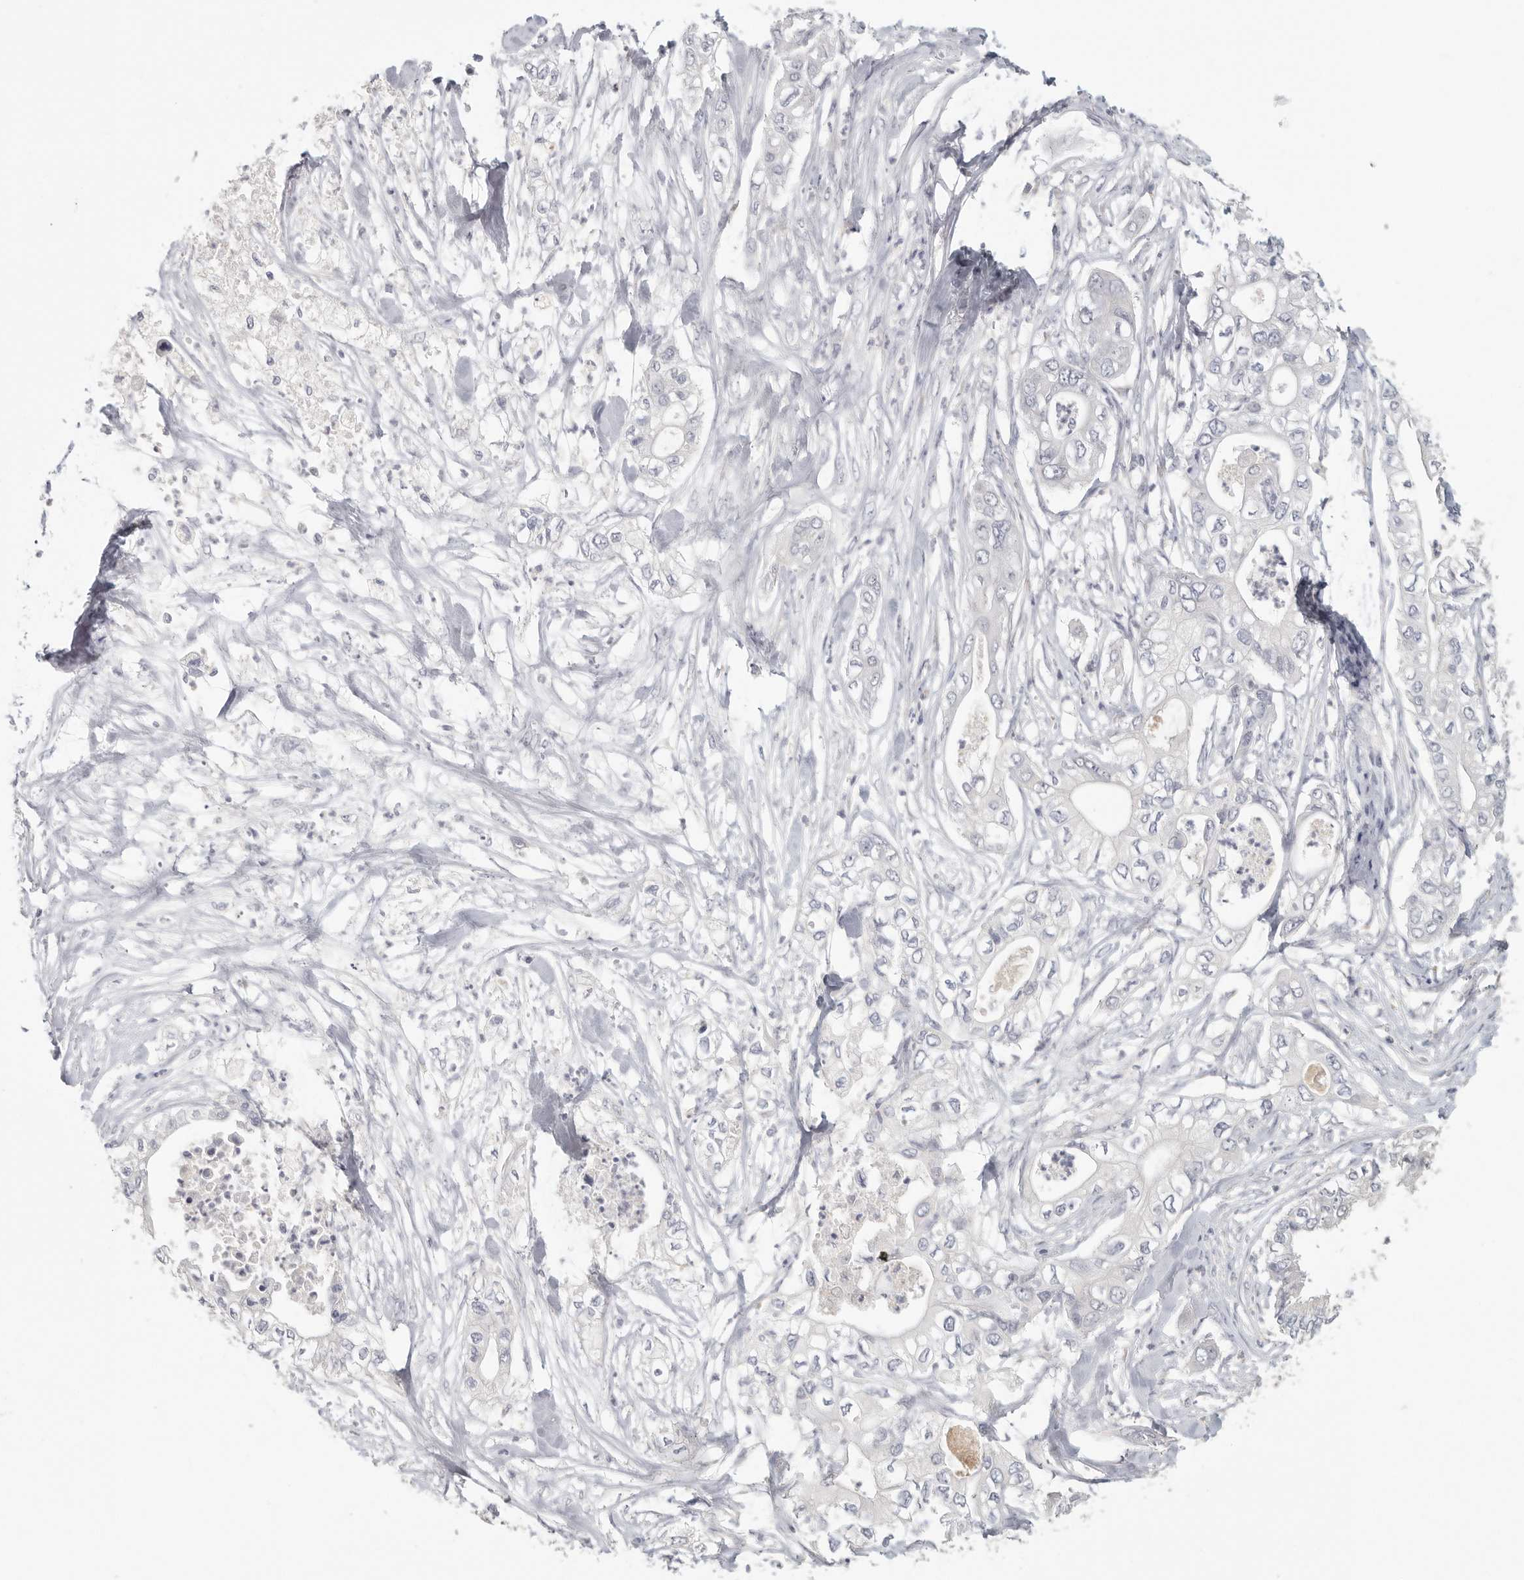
{"staining": {"intensity": "negative", "quantity": "none", "location": "none"}, "tissue": "pancreatic cancer", "cell_type": "Tumor cells", "image_type": "cancer", "snomed": [{"axis": "morphology", "description": "Adenocarcinoma, NOS"}, {"axis": "topography", "description": "Pancreas"}], "caption": "This is a histopathology image of immunohistochemistry (IHC) staining of pancreatic cancer, which shows no positivity in tumor cells. (Immunohistochemistry, brightfield microscopy, high magnification).", "gene": "DNAJC11", "patient": {"sex": "female", "age": 78}}